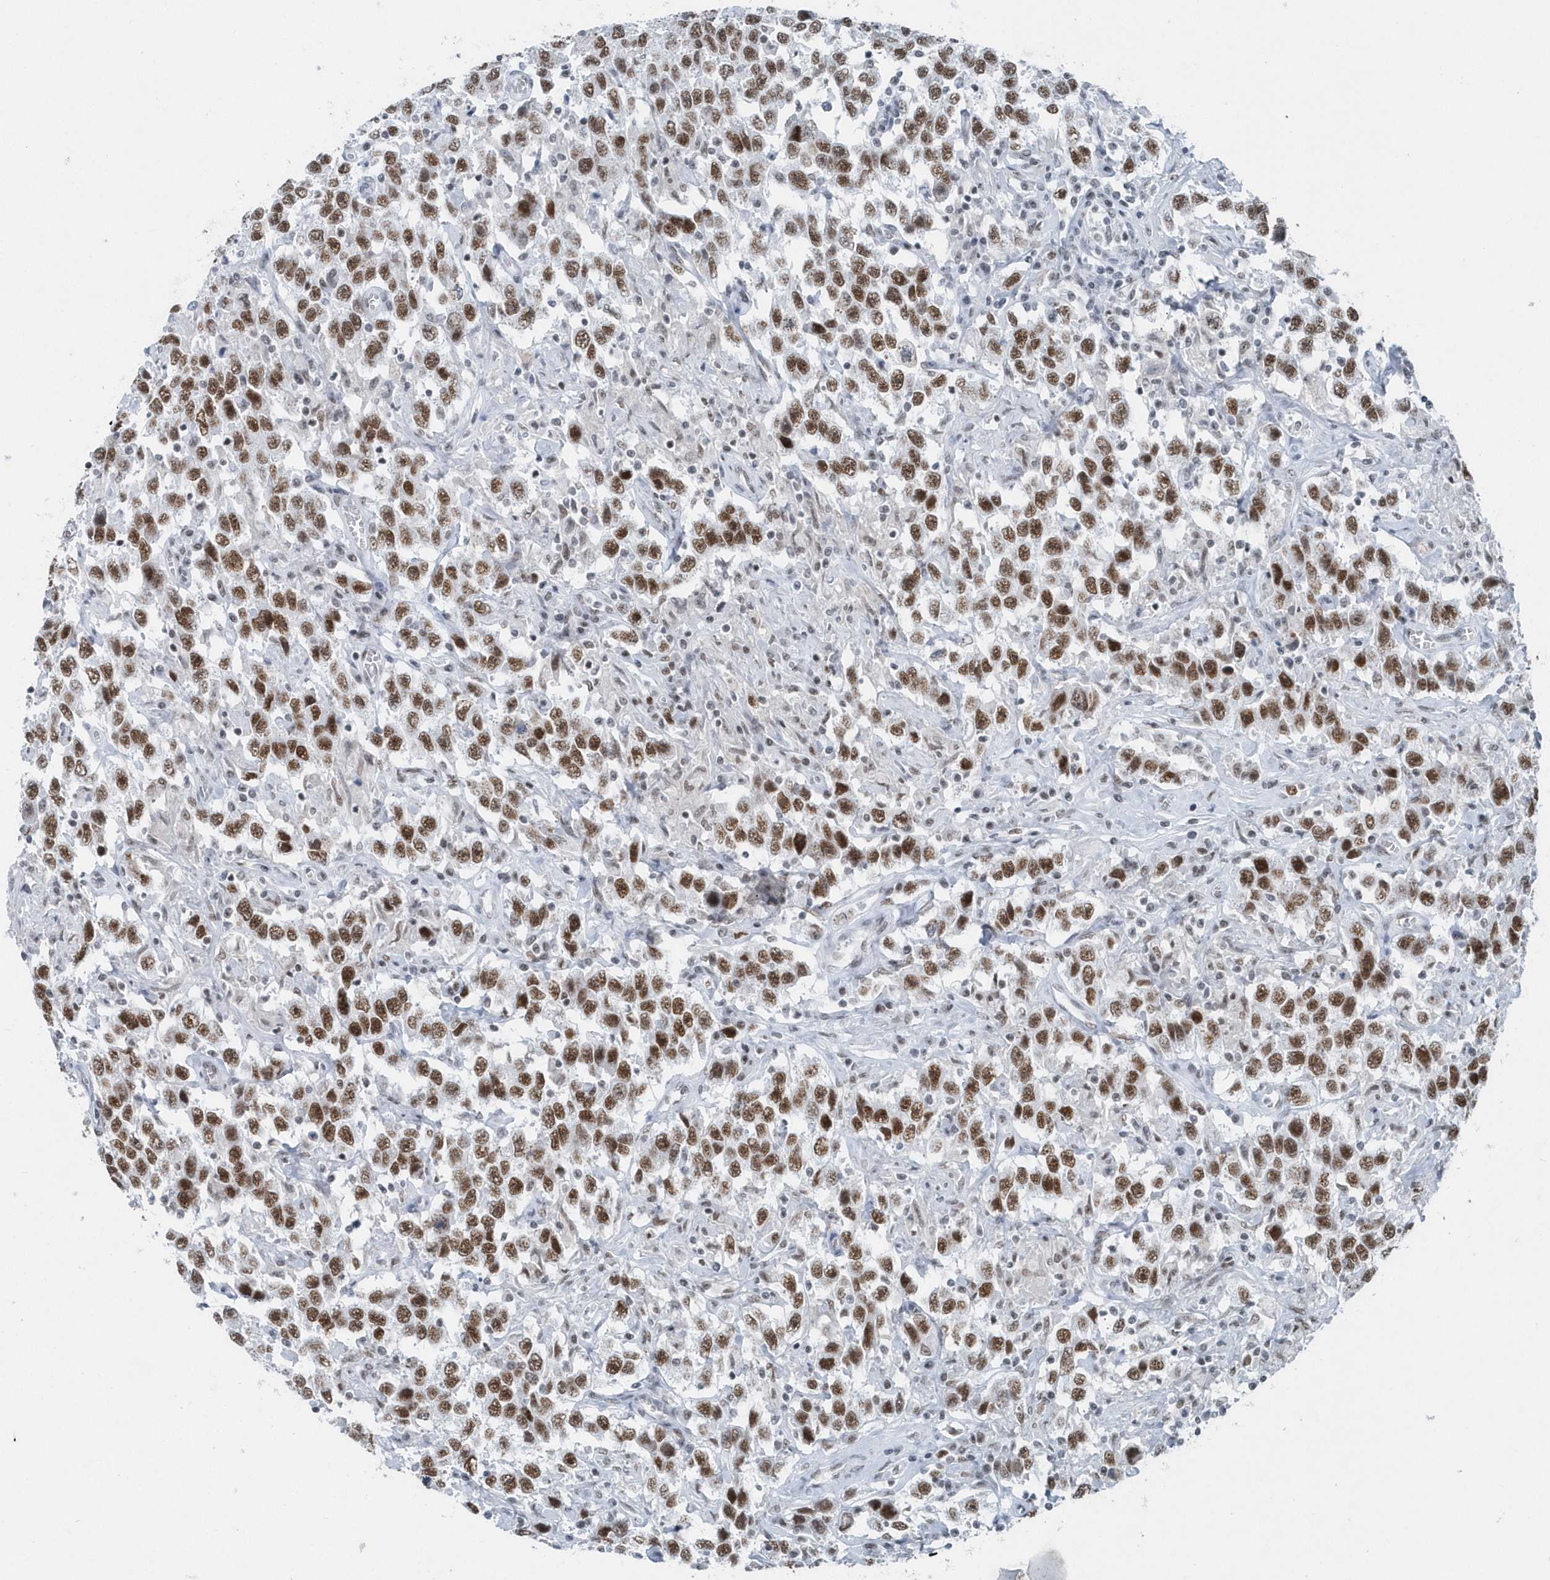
{"staining": {"intensity": "strong", "quantity": ">75%", "location": "nuclear"}, "tissue": "testis cancer", "cell_type": "Tumor cells", "image_type": "cancer", "snomed": [{"axis": "morphology", "description": "Seminoma, NOS"}, {"axis": "topography", "description": "Testis"}], "caption": "The histopathology image reveals immunohistochemical staining of testis cancer (seminoma). There is strong nuclear expression is appreciated in about >75% of tumor cells.", "gene": "FIP1L1", "patient": {"sex": "male", "age": 41}}